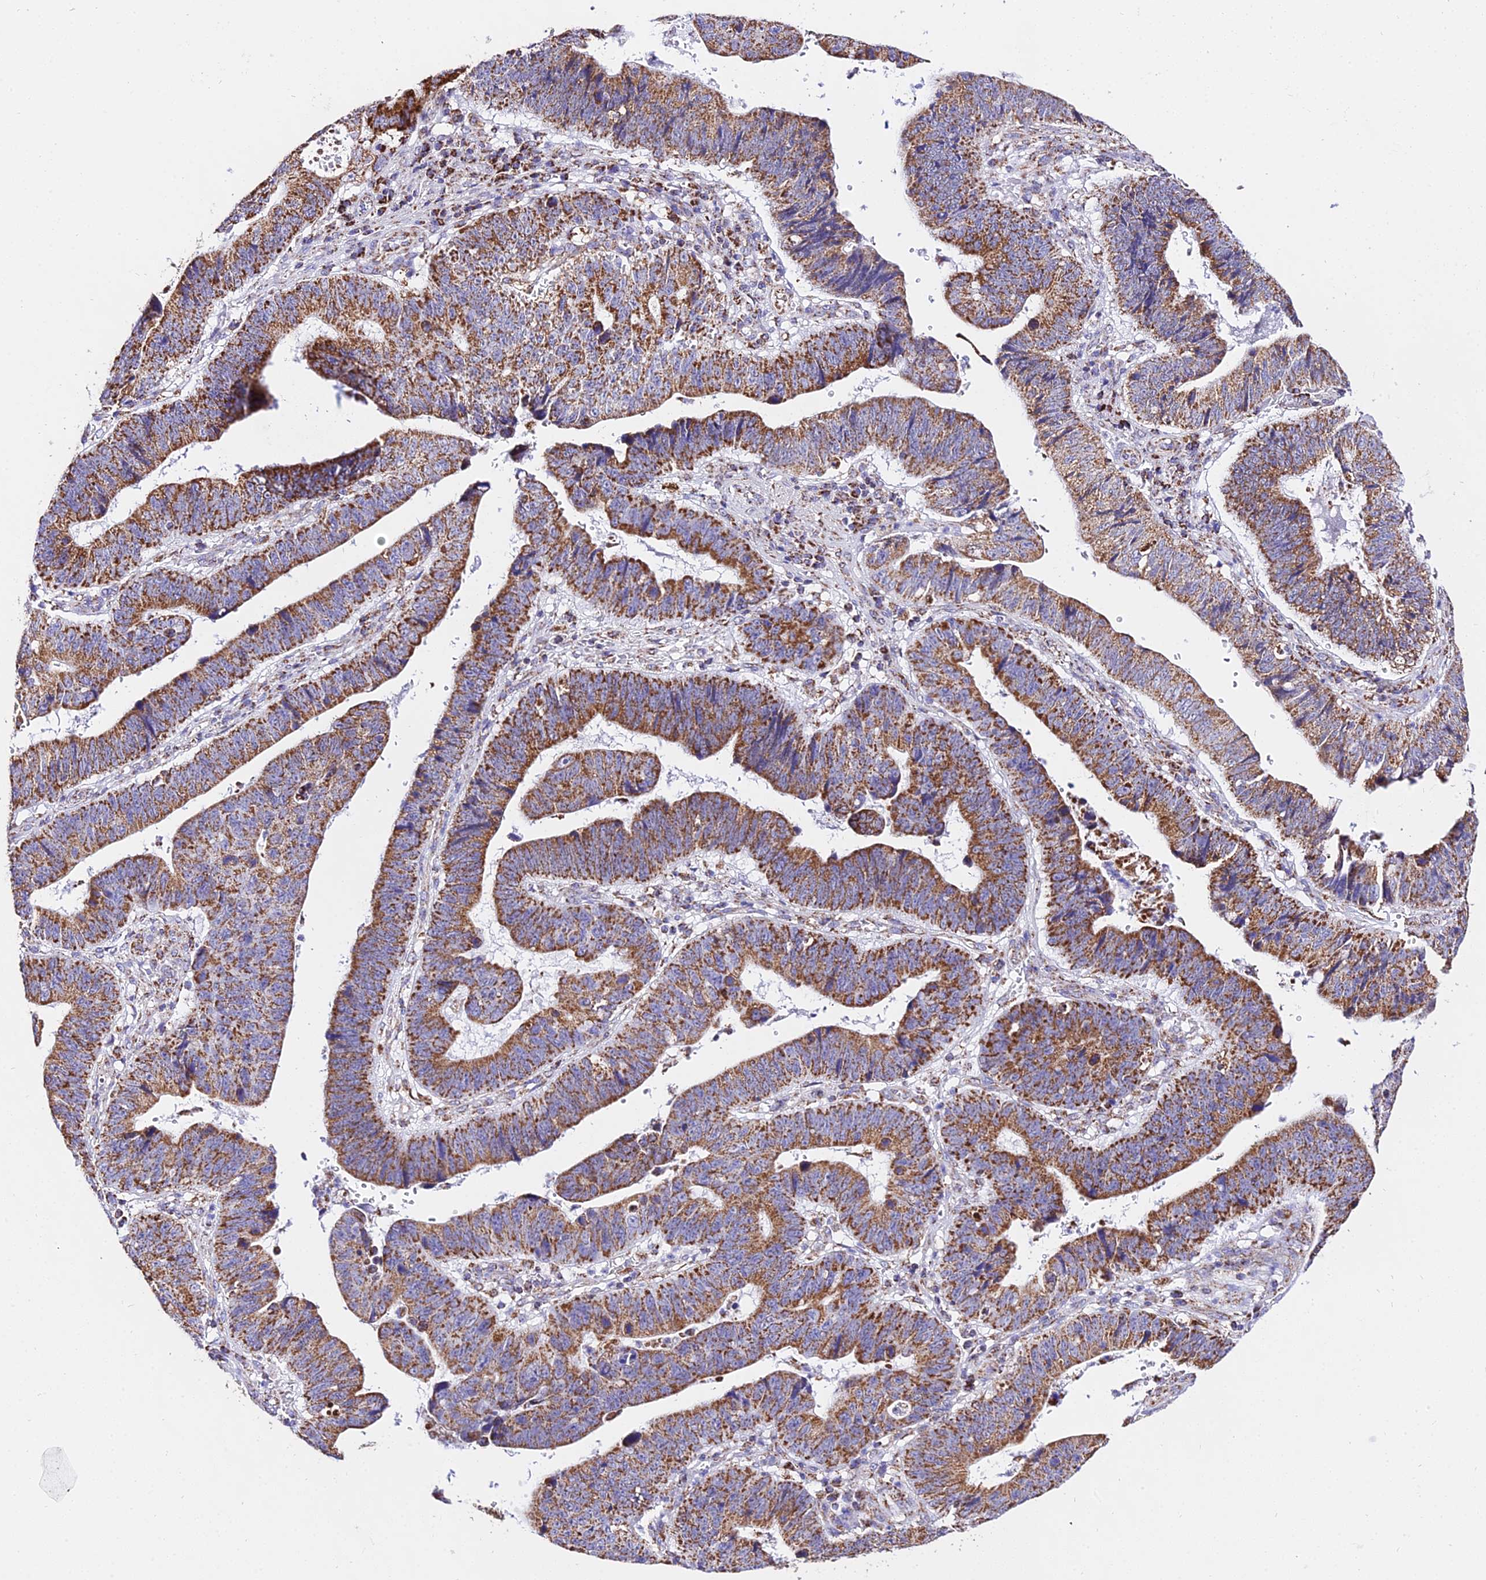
{"staining": {"intensity": "strong", "quantity": ">75%", "location": "cytoplasmic/membranous"}, "tissue": "stomach cancer", "cell_type": "Tumor cells", "image_type": "cancer", "snomed": [{"axis": "morphology", "description": "Adenocarcinoma, NOS"}, {"axis": "topography", "description": "Stomach"}], "caption": "Immunohistochemistry (IHC) of stomach cancer (adenocarcinoma) reveals high levels of strong cytoplasmic/membranous positivity in about >75% of tumor cells. The protein is stained brown, and the nuclei are stained in blue (DAB (3,3'-diaminobenzidine) IHC with brightfield microscopy, high magnification).", "gene": "ATP5PD", "patient": {"sex": "male", "age": 59}}